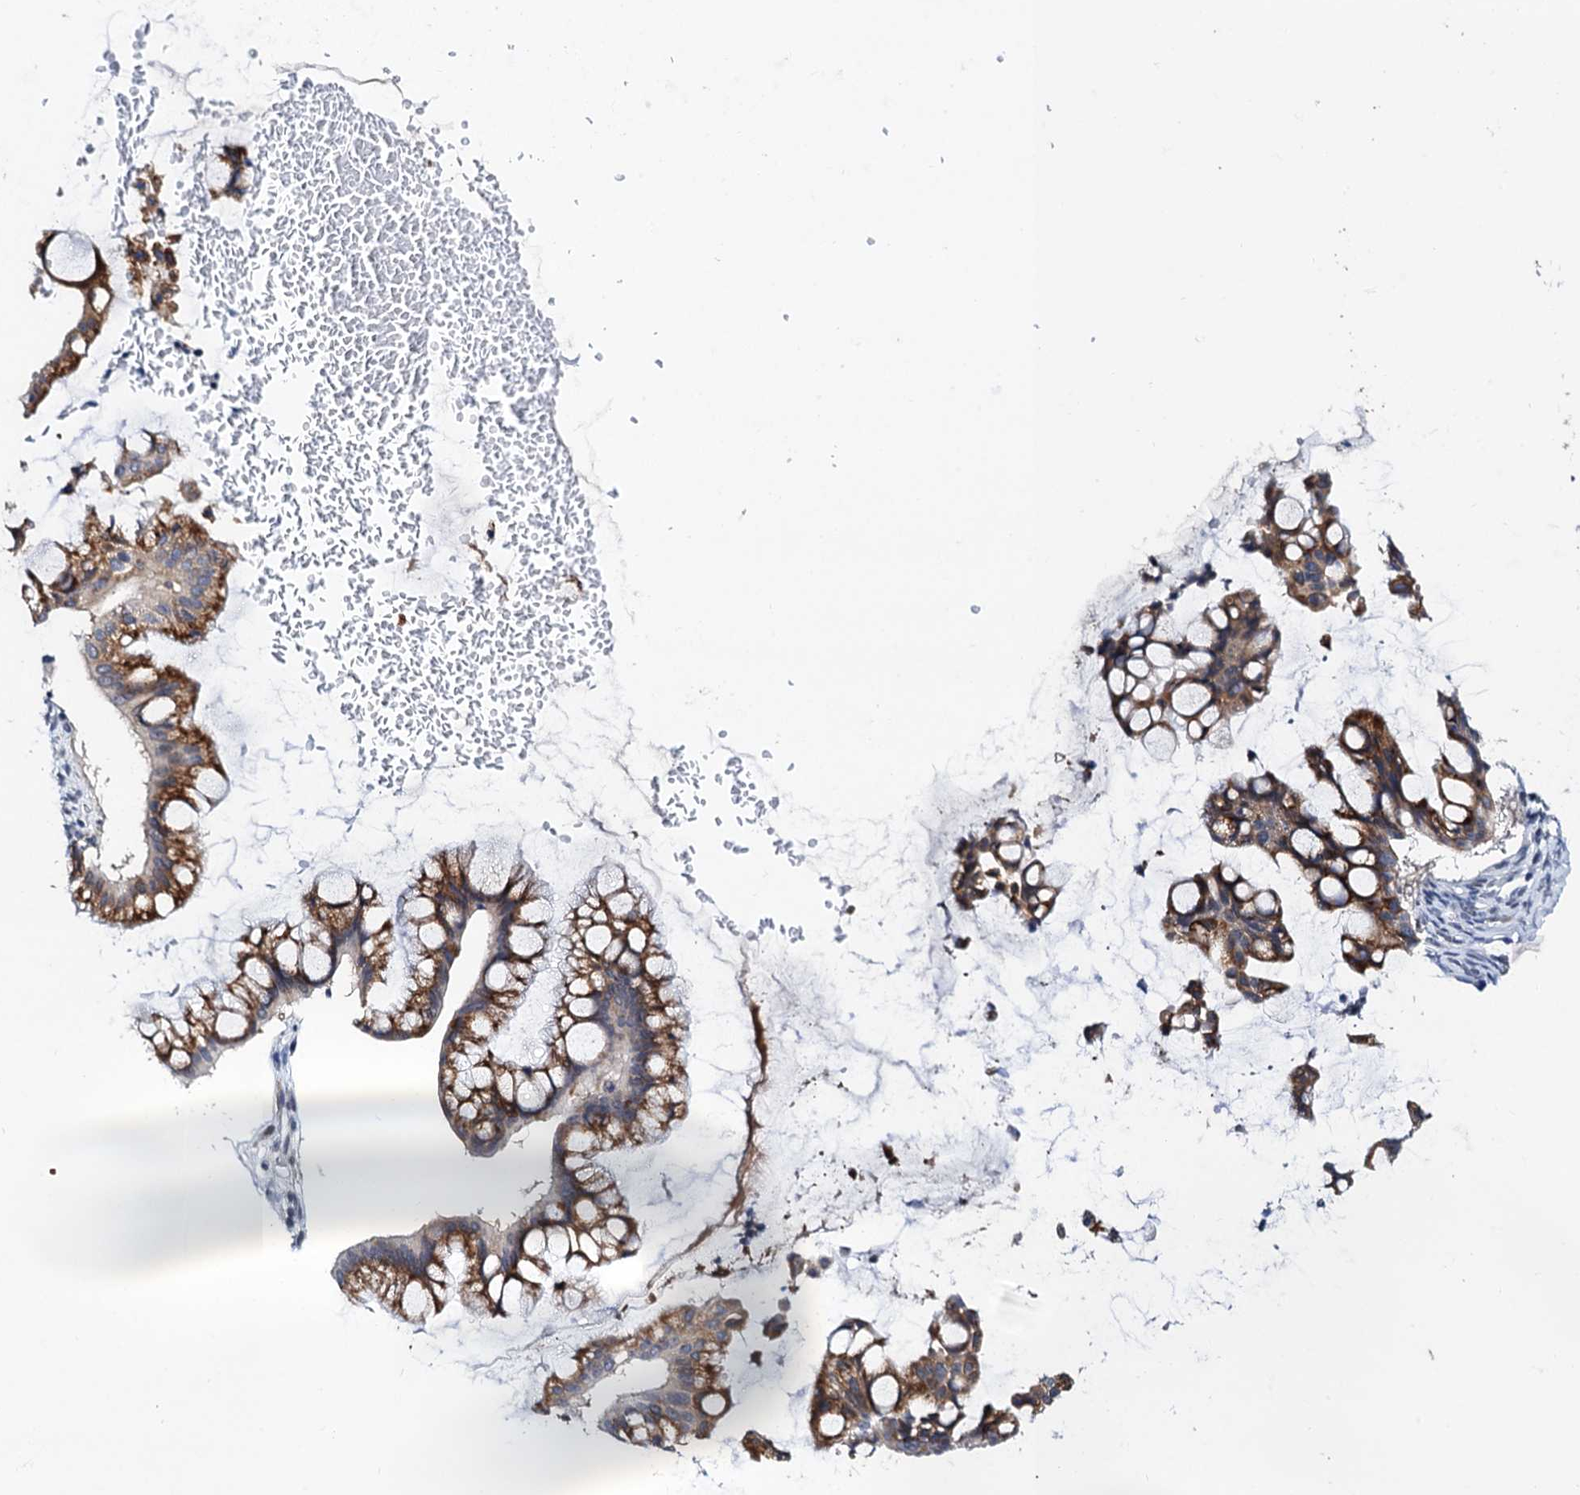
{"staining": {"intensity": "moderate", "quantity": ">75%", "location": "cytoplasmic/membranous"}, "tissue": "ovarian cancer", "cell_type": "Tumor cells", "image_type": "cancer", "snomed": [{"axis": "morphology", "description": "Cystadenocarcinoma, mucinous, NOS"}, {"axis": "topography", "description": "Ovary"}], "caption": "IHC histopathology image of neoplastic tissue: mucinous cystadenocarcinoma (ovarian) stained using IHC demonstrates medium levels of moderate protein expression localized specifically in the cytoplasmic/membranous of tumor cells, appearing as a cytoplasmic/membranous brown color.", "gene": "SLC7A10", "patient": {"sex": "female", "age": 73}}